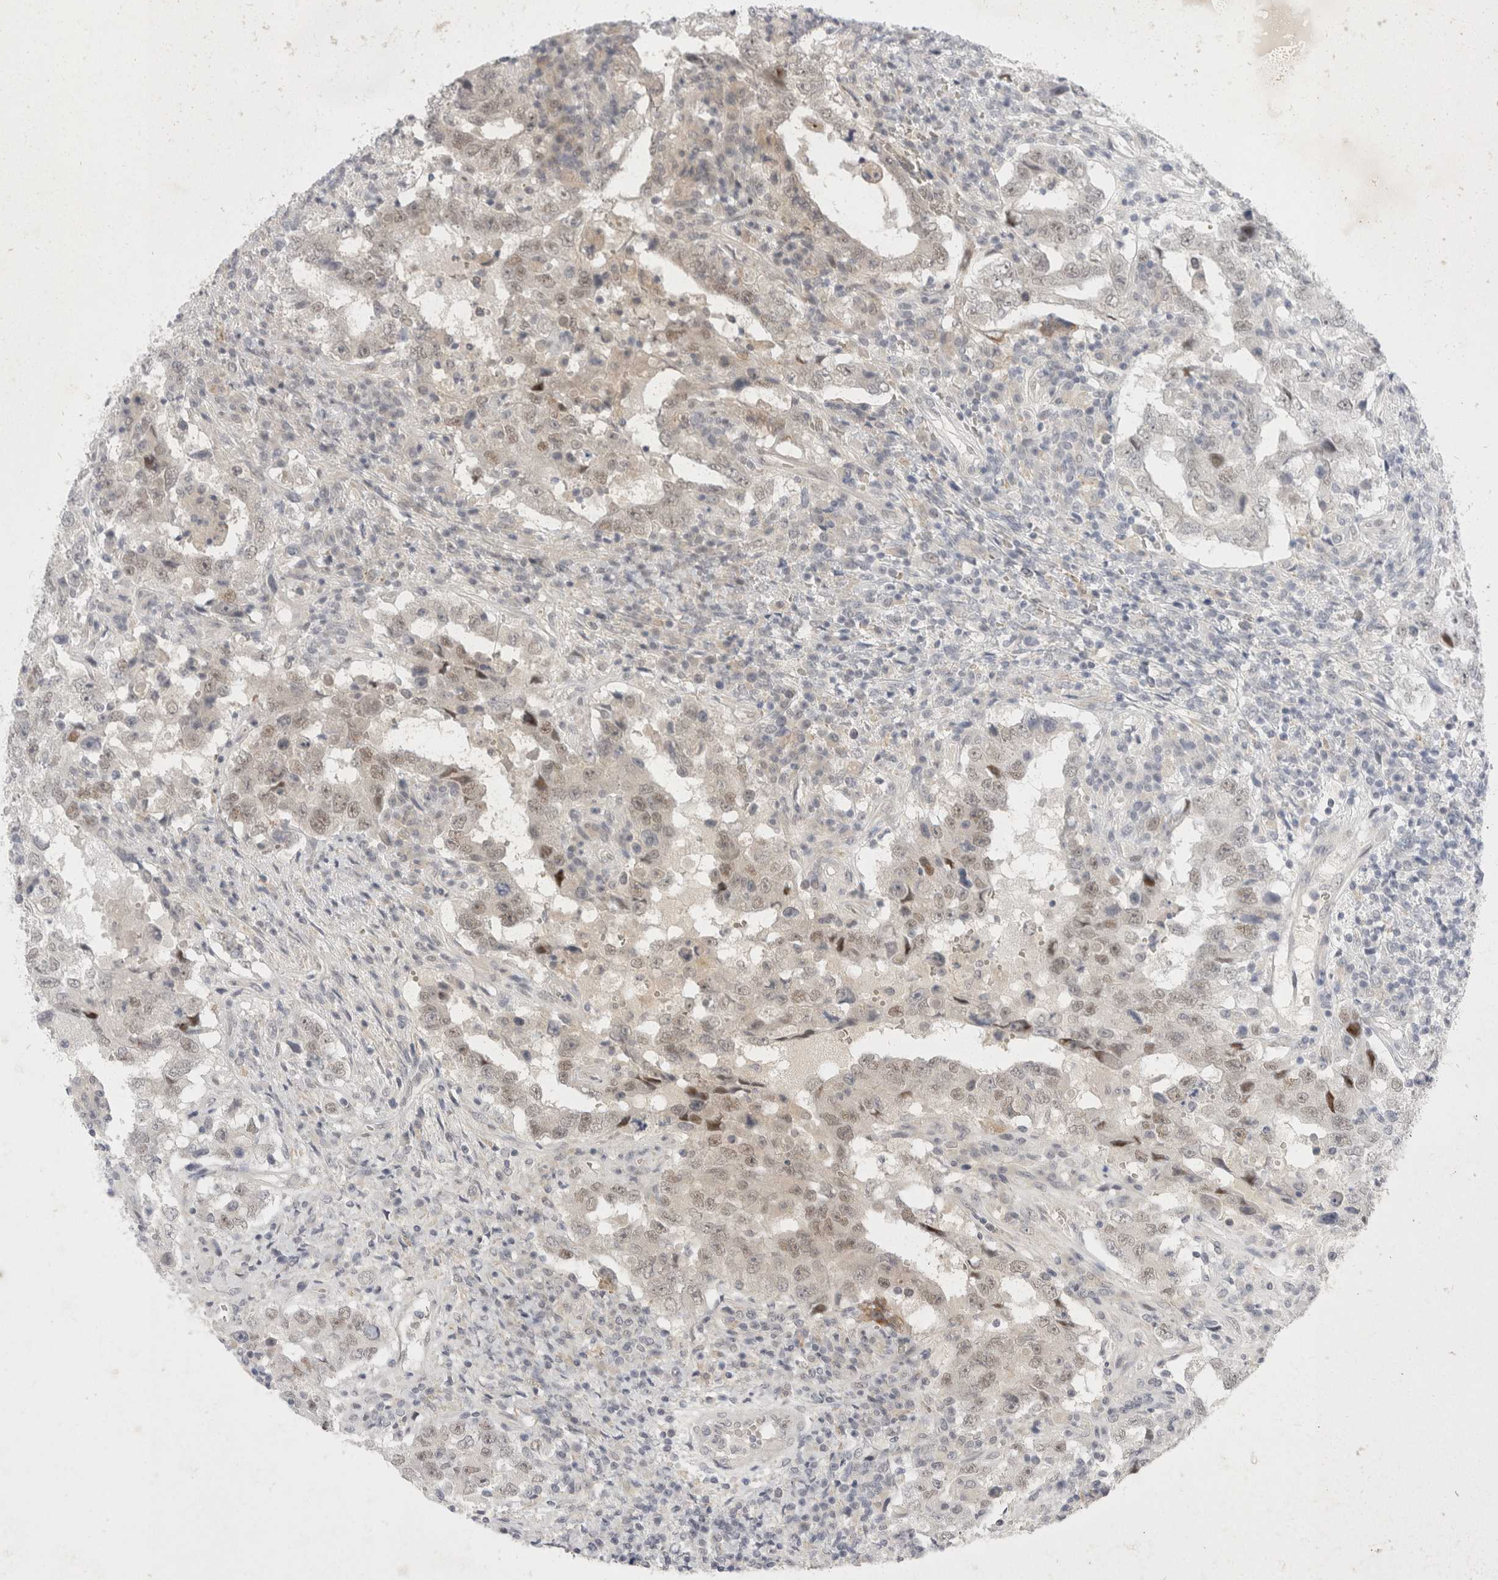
{"staining": {"intensity": "weak", "quantity": "<25%", "location": "nuclear"}, "tissue": "testis cancer", "cell_type": "Tumor cells", "image_type": "cancer", "snomed": [{"axis": "morphology", "description": "Carcinoma, Embryonal, NOS"}, {"axis": "topography", "description": "Testis"}], "caption": "Protein analysis of testis cancer displays no significant staining in tumor cells.", "gene": "TOM1L2", "patient": {"sex": "male", "age": 26}}